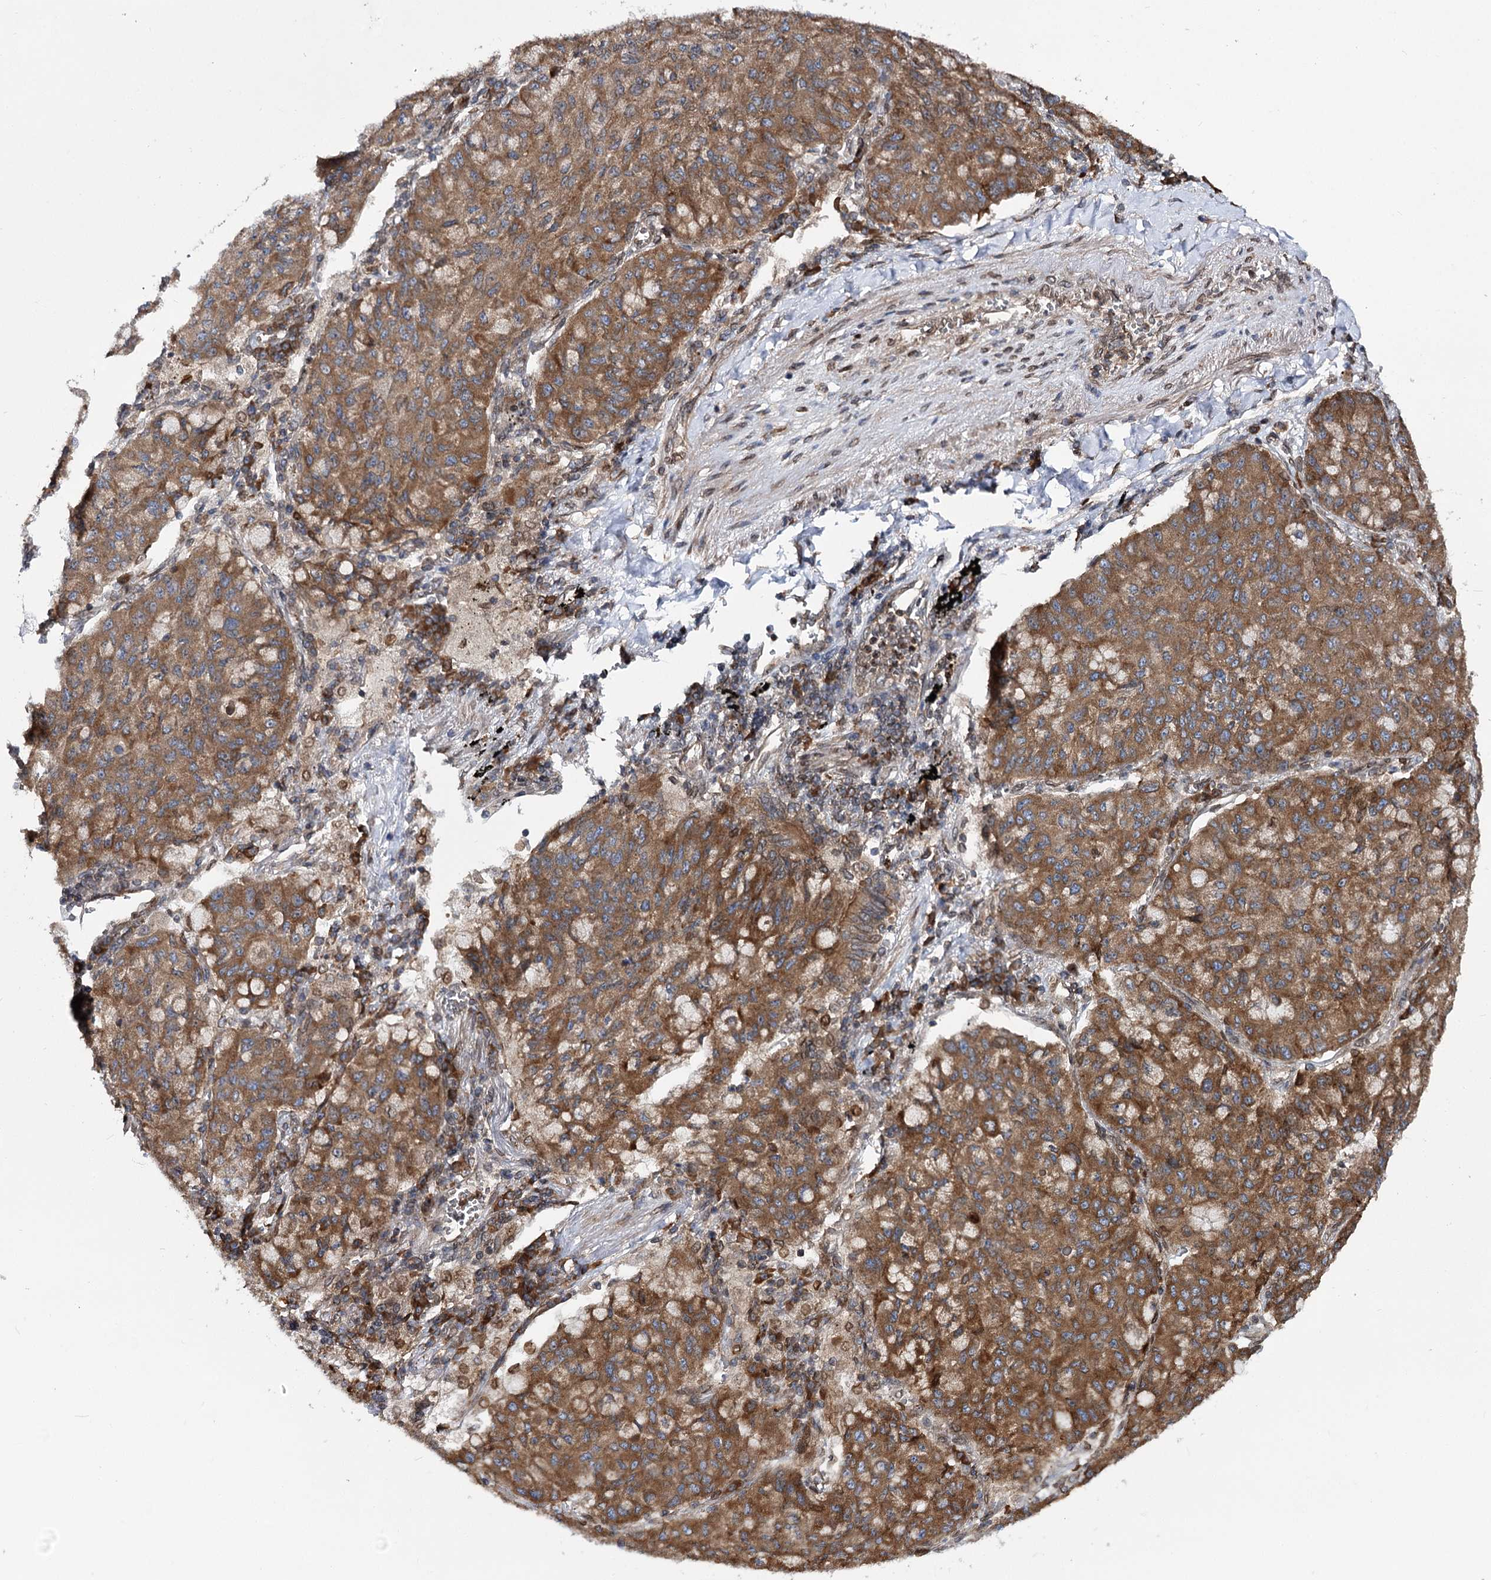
{"staining": {"intensity": "moderate", "quantity": ">75%", "location": "cytoplasmic/membranous"}, "tissue": "lung cancer", "cell_type": "Tumor cells", "image_type": "cancer", "snomed": [{"axis": "morphology", "description": "Squamous cell carcinoma, NOS"}, {"axis": "topography", "description": "Lung"}], "caption": "Lung cancer (squamous cell carcinoma) was stained to show a protein in brown. There is medium levels of moderate cytoplasmic/membranous staining in approximately >75% of tumor cells.", "gene": "FGFR1OP2", "patient": {"sex": "male", "age": 74}}